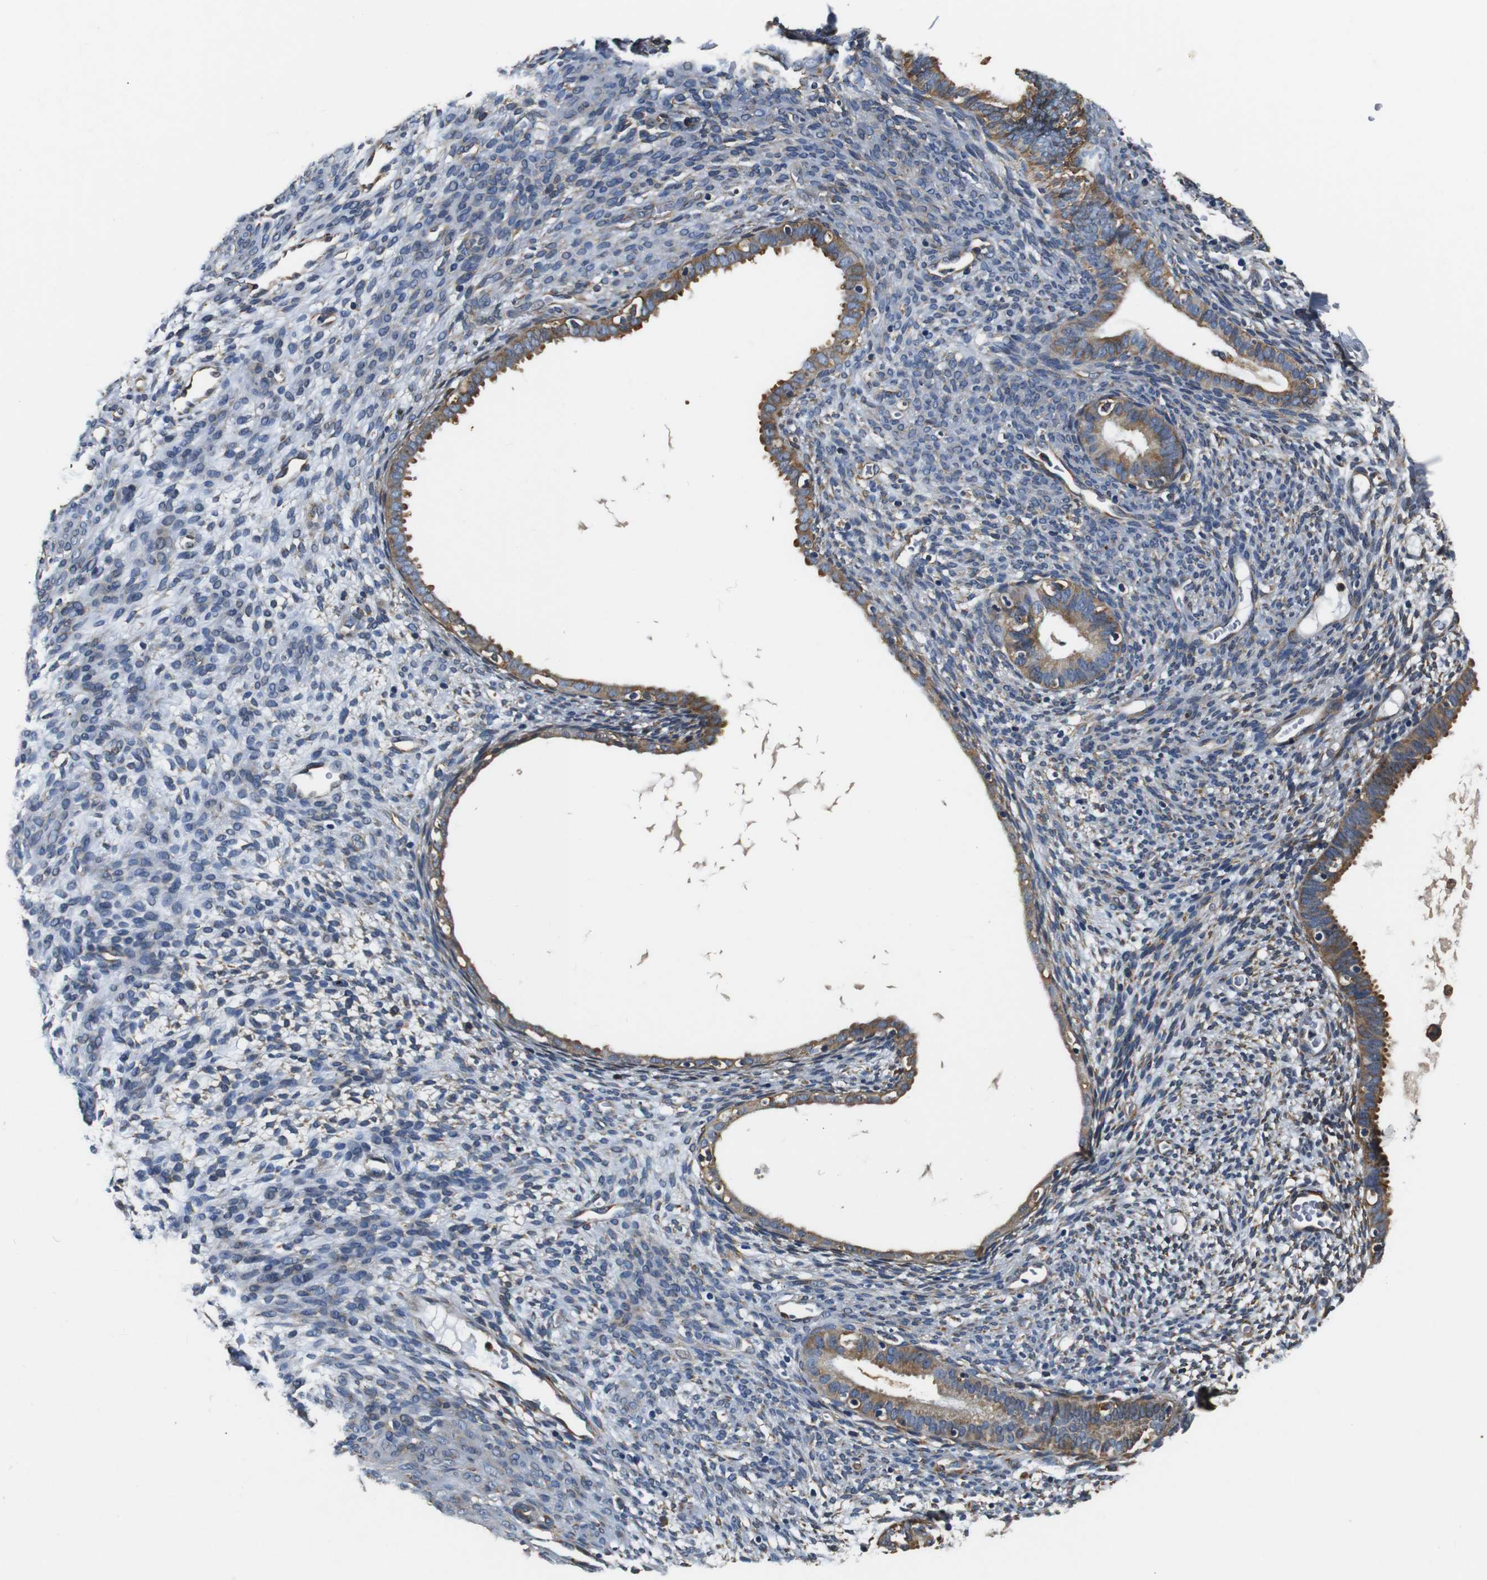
{"staining": {"intensity": "moderate", "quantity": "25%-75%", "location": "cytoplasmic/membranous"}, "tissue": "endometrium", "cell_type": "Cells in endometrial stroma", "image_type": "normal", "snomed": [{"axis": "morphology", "description": "Normal tissue, NOS"}, {"axis": "morphology", "description": "Atrophy, NOS"}, {"axis": "topography", "description": "Uterus"}, {"axis": "topography", "description": "Endometrium"}], "caption": "DAB (3,3'-diaminobenzidine) immunohistochemical staining of normal endometrium reveals moderate cytoplasmic/membranous protein staining in about 25%-75% of cells in endometrial stroma.", "gene": "COL1A1", "patient": {"sex": "female", "age": 68}}